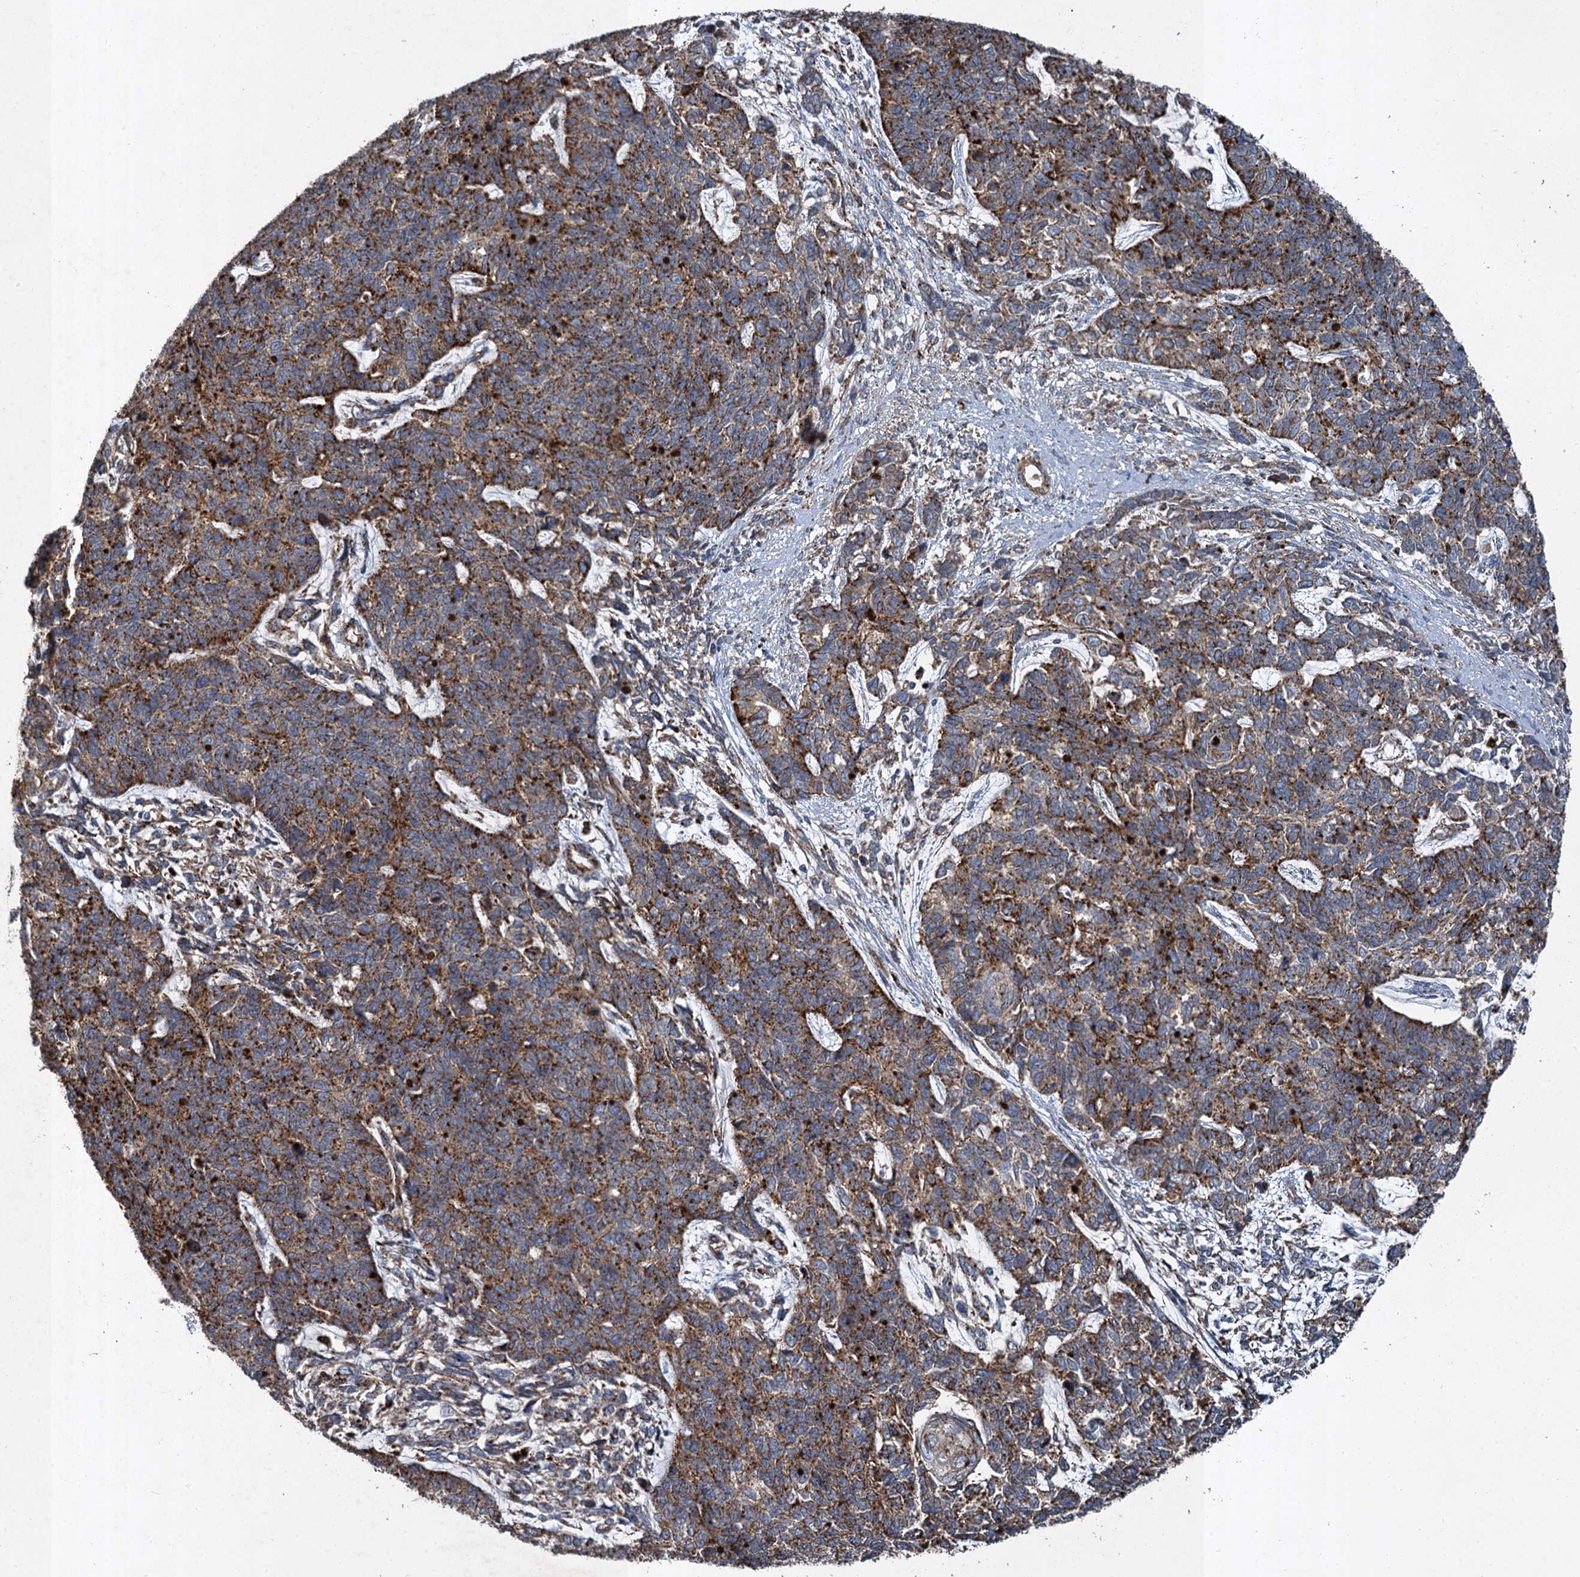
{"staining": {"intensity": "strong", "quantity": "25%-75%", "location": "cytoplasmic/membranous"}, "tissue": "cervical cancer", "cell_type": "Tumor cells", "image_type": "cancer", "snomed": [{"axis": "morphology", "description": "Squamous cell carcinoma, NOS"}, {"axis": "topography", "description": "Cervix"}], "caption": "DAB immunohistochemical staining of human cervical cancer (squamous cell carcinoma) shows strong cytoplasmic/membranous protein positivity in approximately 25%-75% of tumor cells.", "gene": "GBA1", "patient": {"sex": "female", "age": 63}}